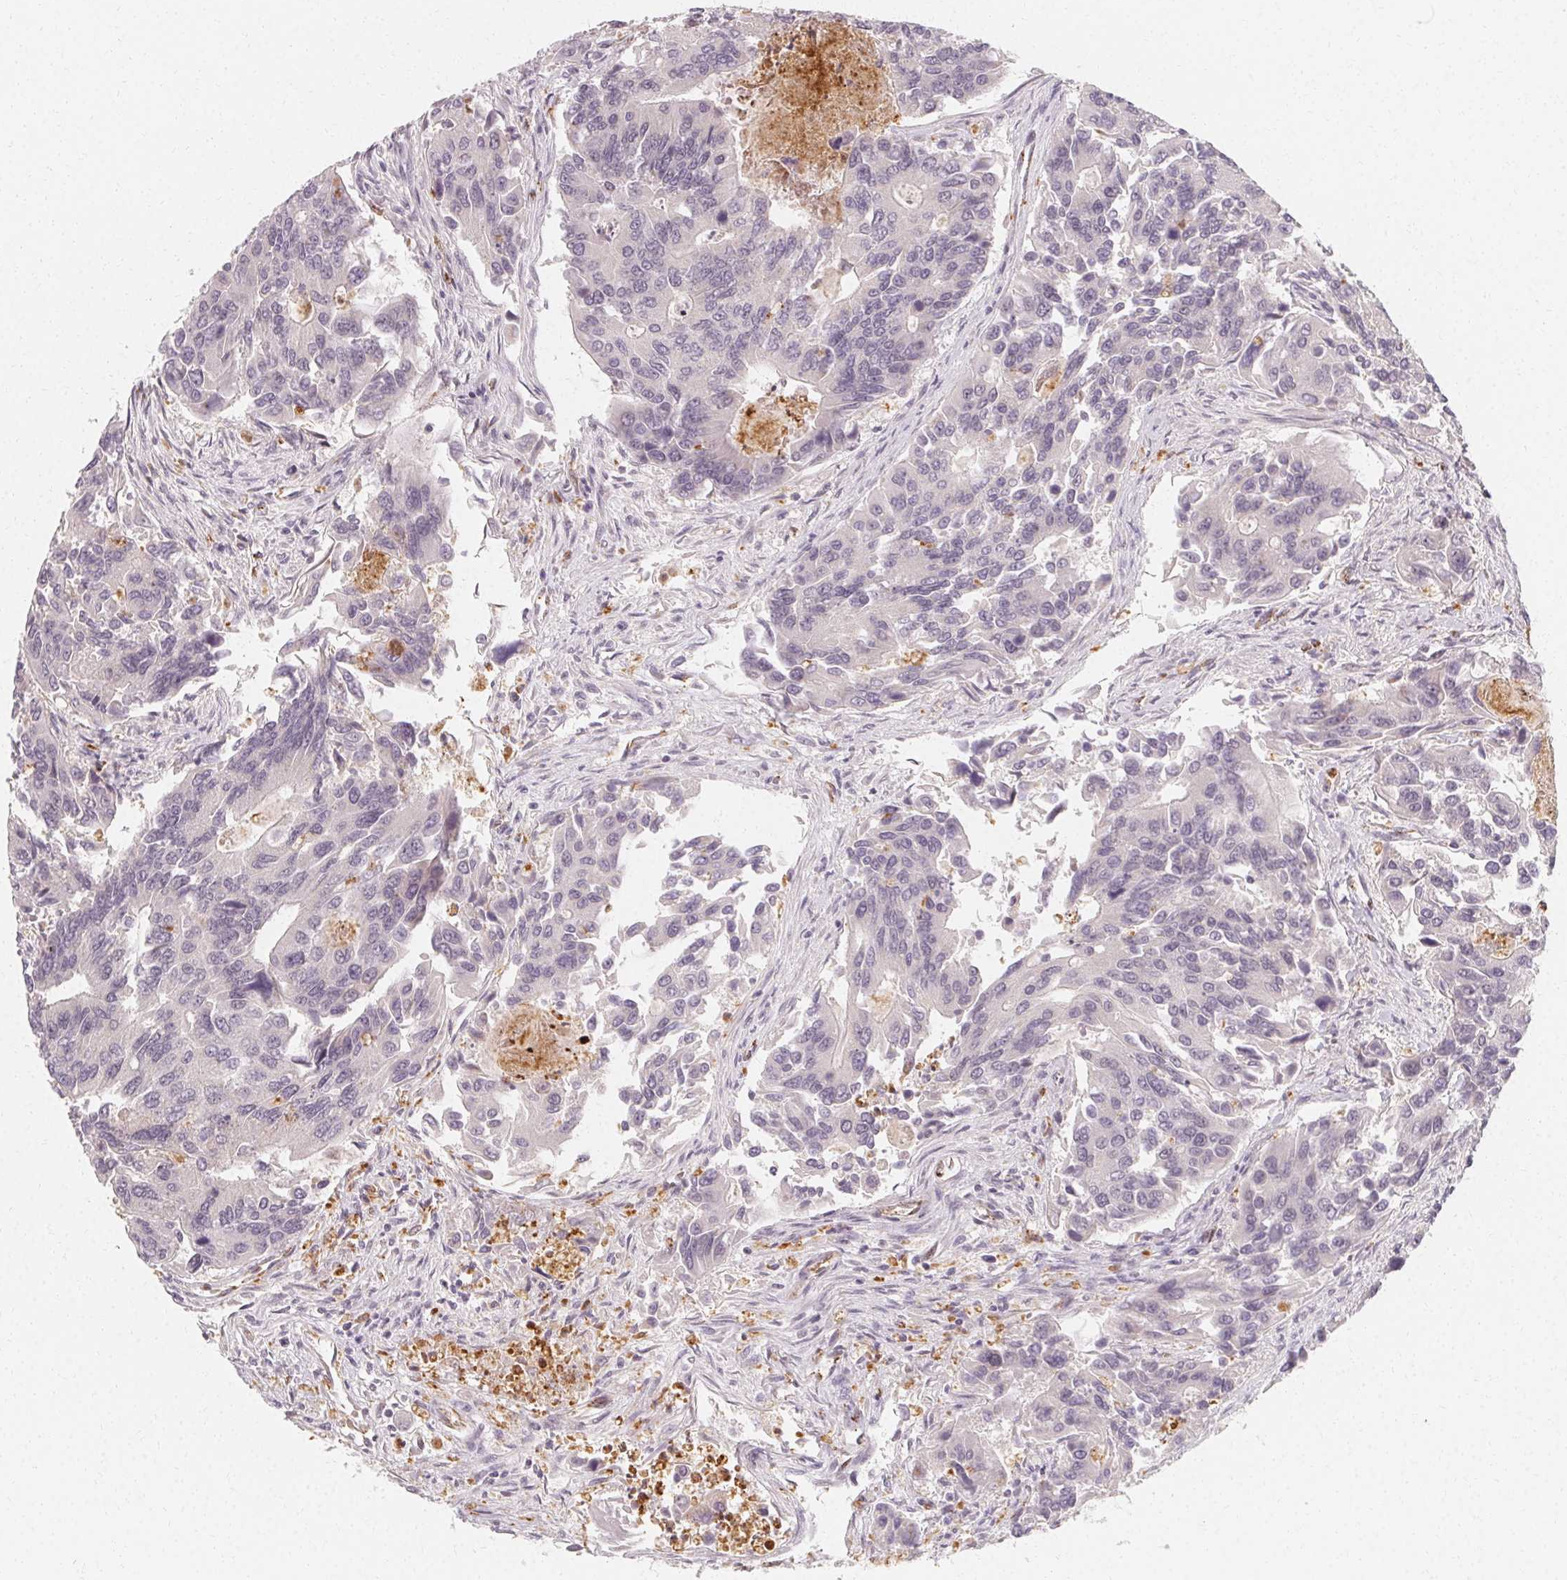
{"staining": {"intensity": "negative", "quantity": "none", "location": "none"}, "tissue": "colorectal cancer", "cell_type": "Tumor cells", "image_type": "cancer", "snomed": [{"axis": "morphology", "description": "Adenocarcinoma, NOS"}, {"axis": "topography", "description": "Colon"}], "caption": "This photomicrograph is of colorectal adenocarcinoma stained with IHC to label a protein in brown with the nuclei are counter-stained blue. There is no positivity in tumor cells. (Stains: DAB (3,3'-diaminobenzidine) immunohistochemistry with hematoxylin counter stain, Microscopy: brightfield microscopy at high magnification).", "gene": "CLCNKB", "patient": {"sex": "female", "age": 67}}